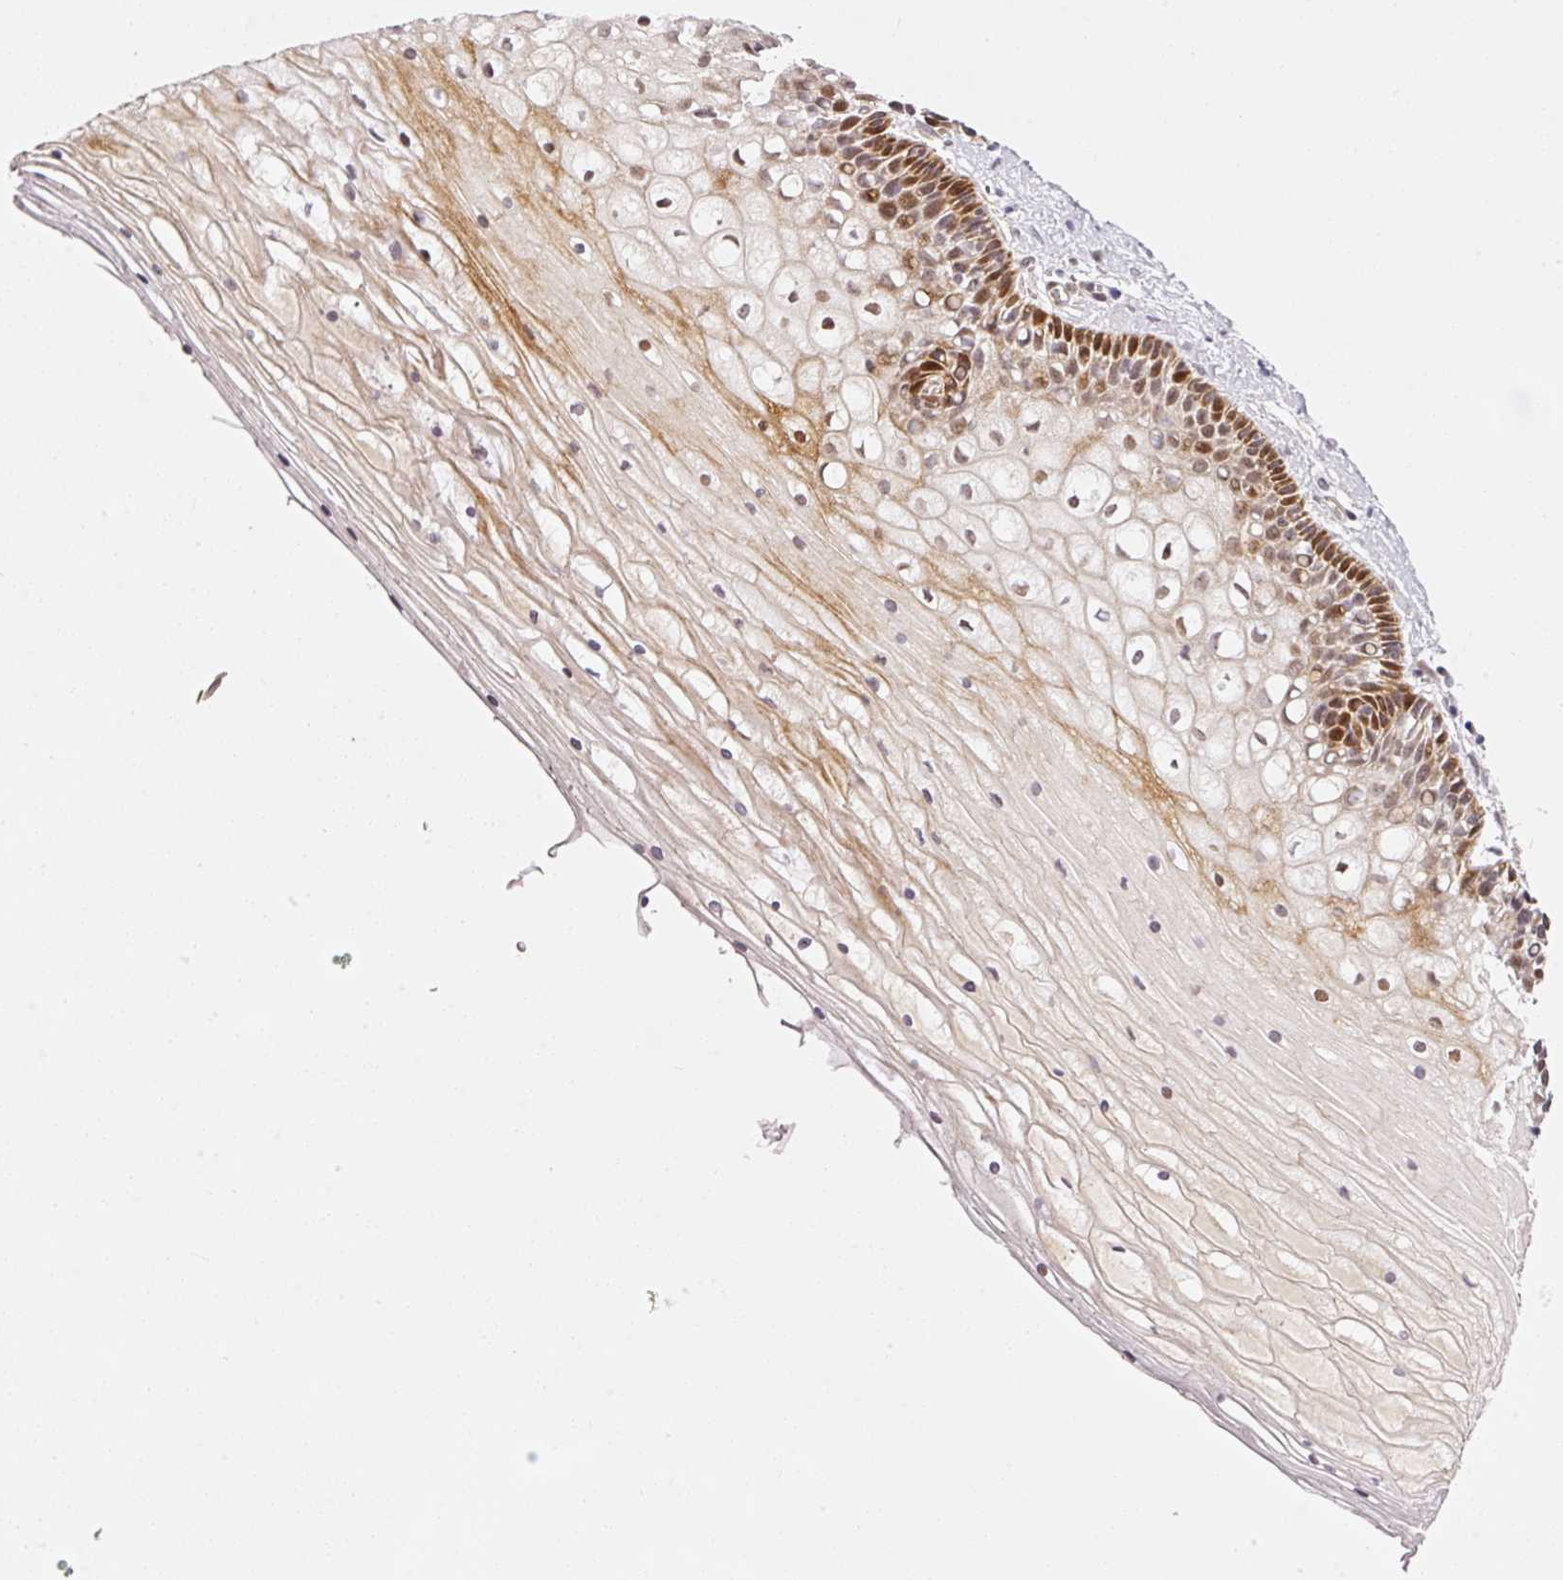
{"staining": {"intensity": "moderate", "quantity": ">75%", "location": "cytoplasmic/membranous"}, "tissue": "cervix", "cell_type": "Glandular cells", "image_type": "normal", "snomed": [{"axis": "morphology", "description": "Normal tissue, NOS"}, {"axis": "topography", "description": "Cervix"}], "caption": "High-power microscopy captured an immunohistochemistry histopathology image of benign cervix, revealing moderate cytoplasmic/membranous expression in approximately >75% of glandular cells.", "gene": "ANKRD20A1", "patient": {"sex": "female", "age": 36}}